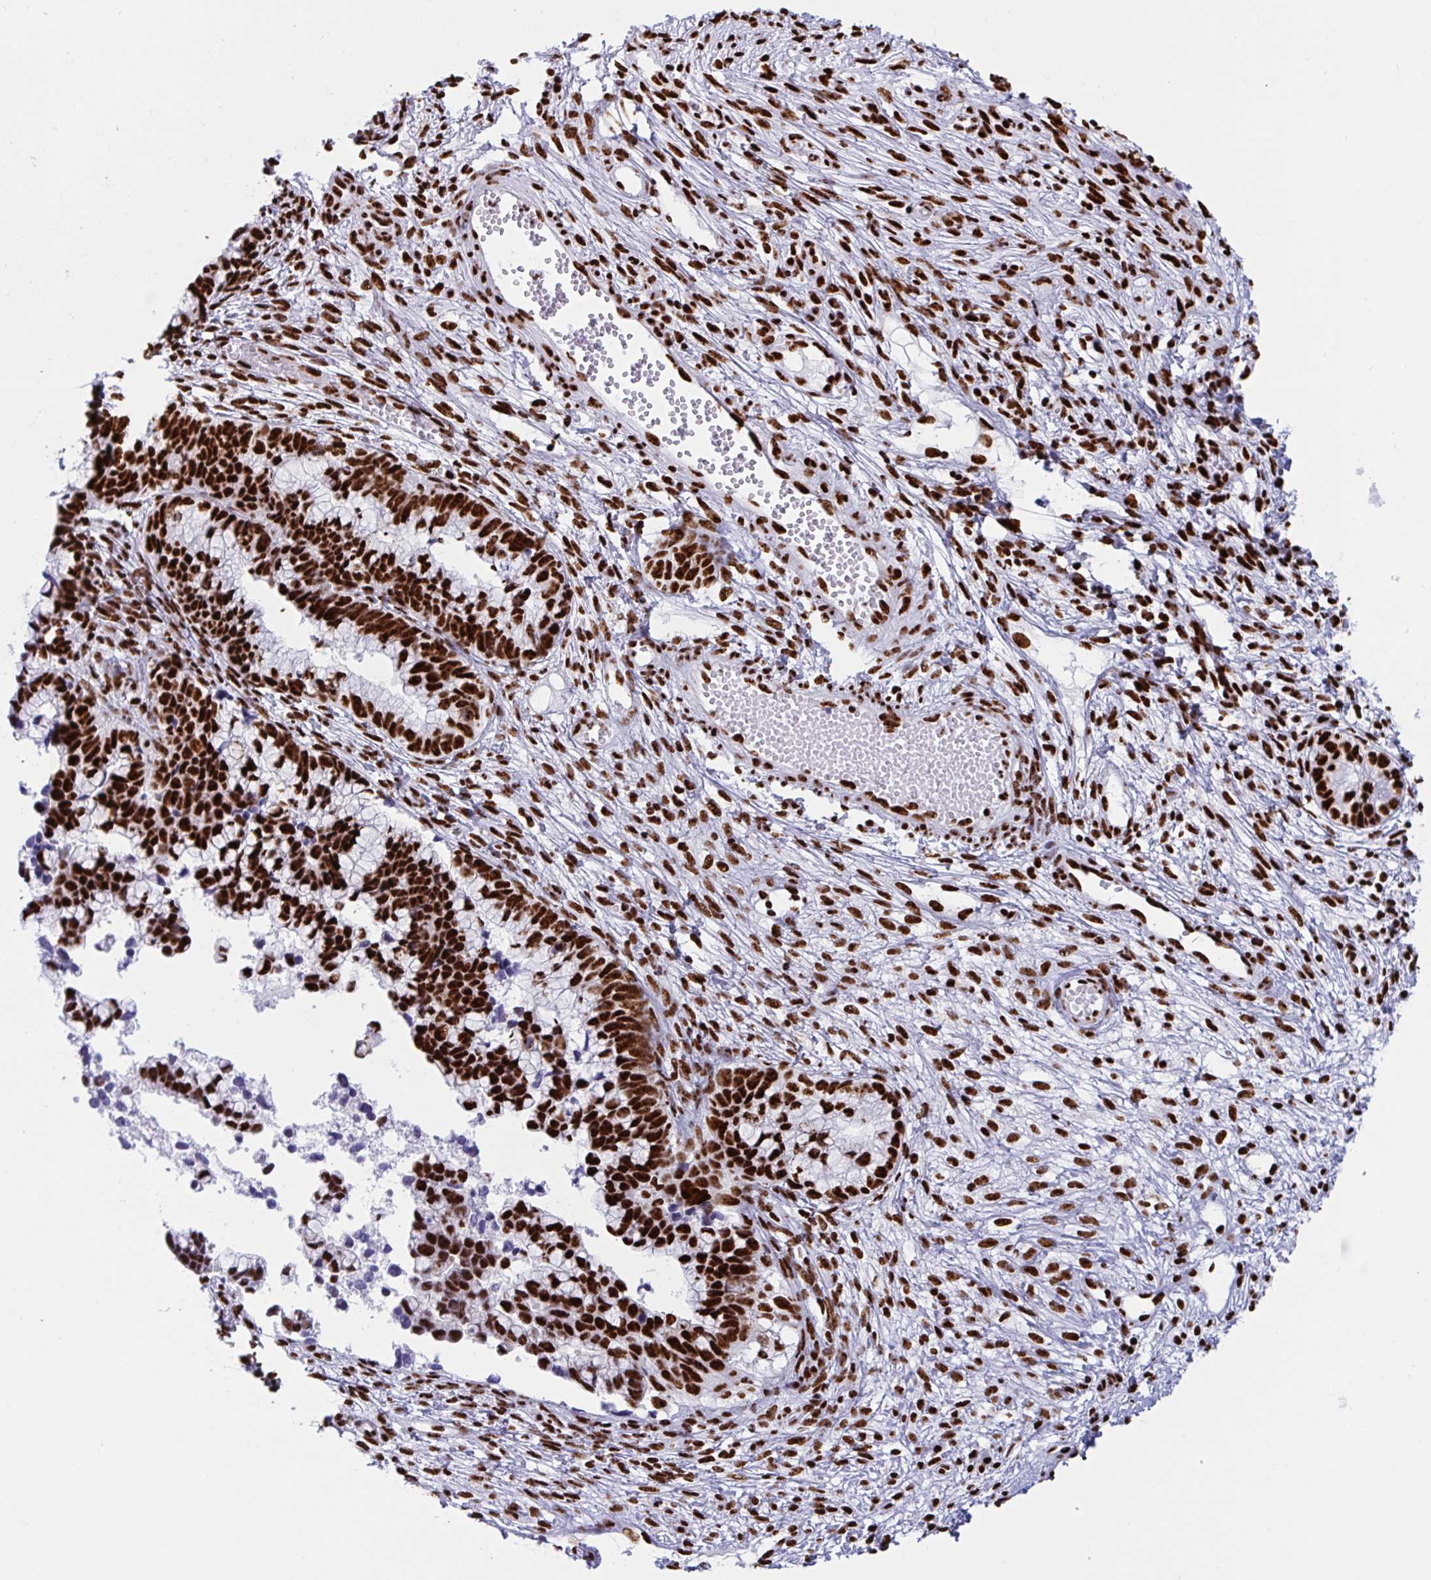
{"staining": {"intensity": "strong", "quantity": ">75%", "location": "nuclear"}, "tissue": "cervical cancer", "cell_type": "Tumor cells", "image_type": "cancer", "snomed": [{"axis": "morphology", "description": "Adenocarcinoma, NOS"}, {"axis": "topography", "description": "Cervix"}], "caption": "A high-resolution image shows immunohistochemistry staining of adenocarcinoma (cervical), which shows strong nuclear staining in about >75% of tumor cells.", "gene": "IKZF2", "patient": {"sex": "female", "age": 44}}